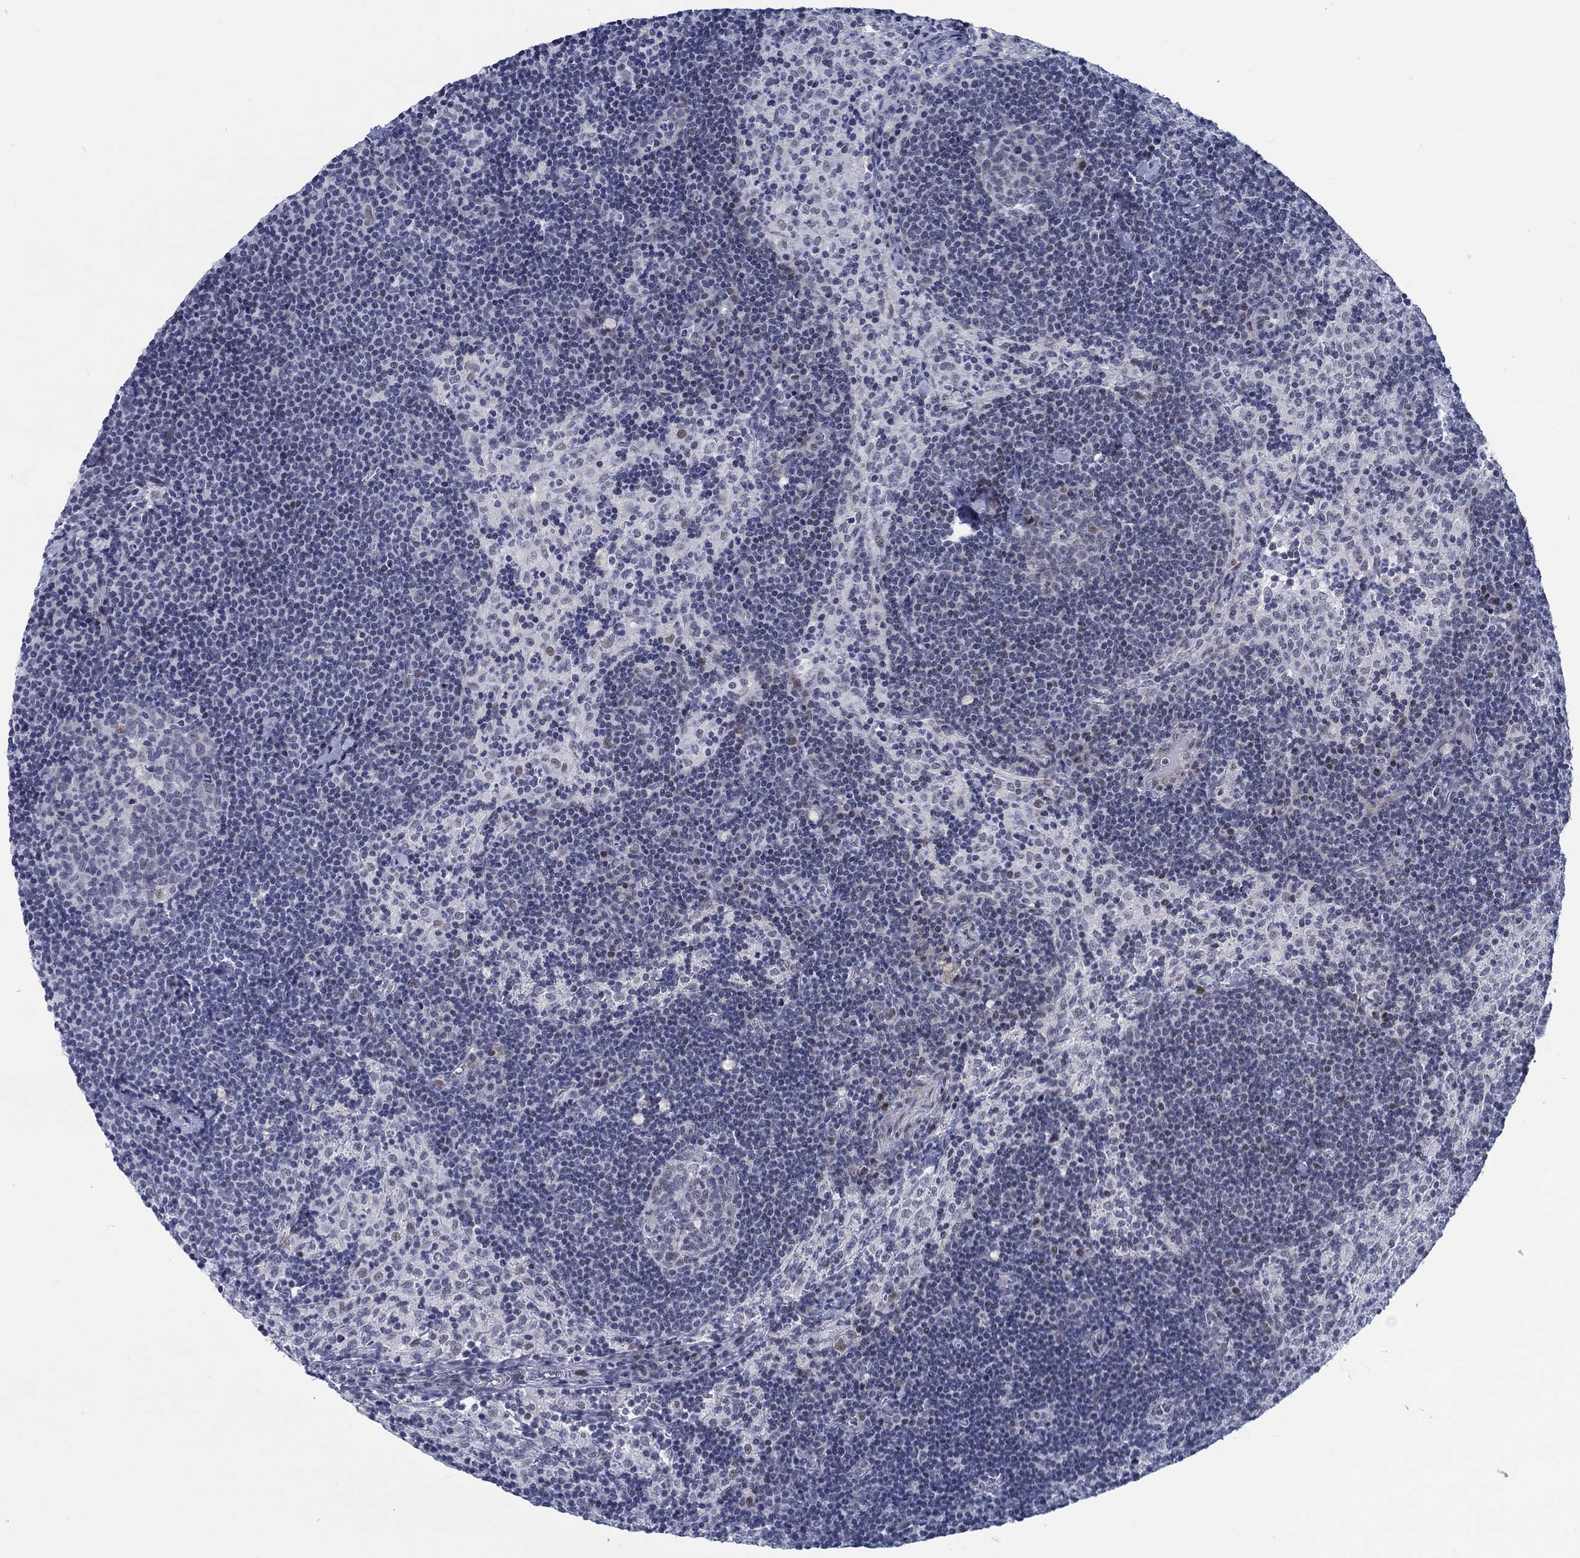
{"staining": {"intensity": "weak", "quantity": "<25%", "location": "nuclear"}, "tissue": "lymph node", "cell_type": "Germinal center cells", "image_type": "normal", "snomed": [{"axis": "morphology", "description": "Normal tissue, NOS"}, {"axis": "topography", "description": "Lymph node"}], "caption": "Germinal center cells show no significant staining in normal lymph node.", "gene": "NEU3", "patient": {"sex": "female", "age": 34}}